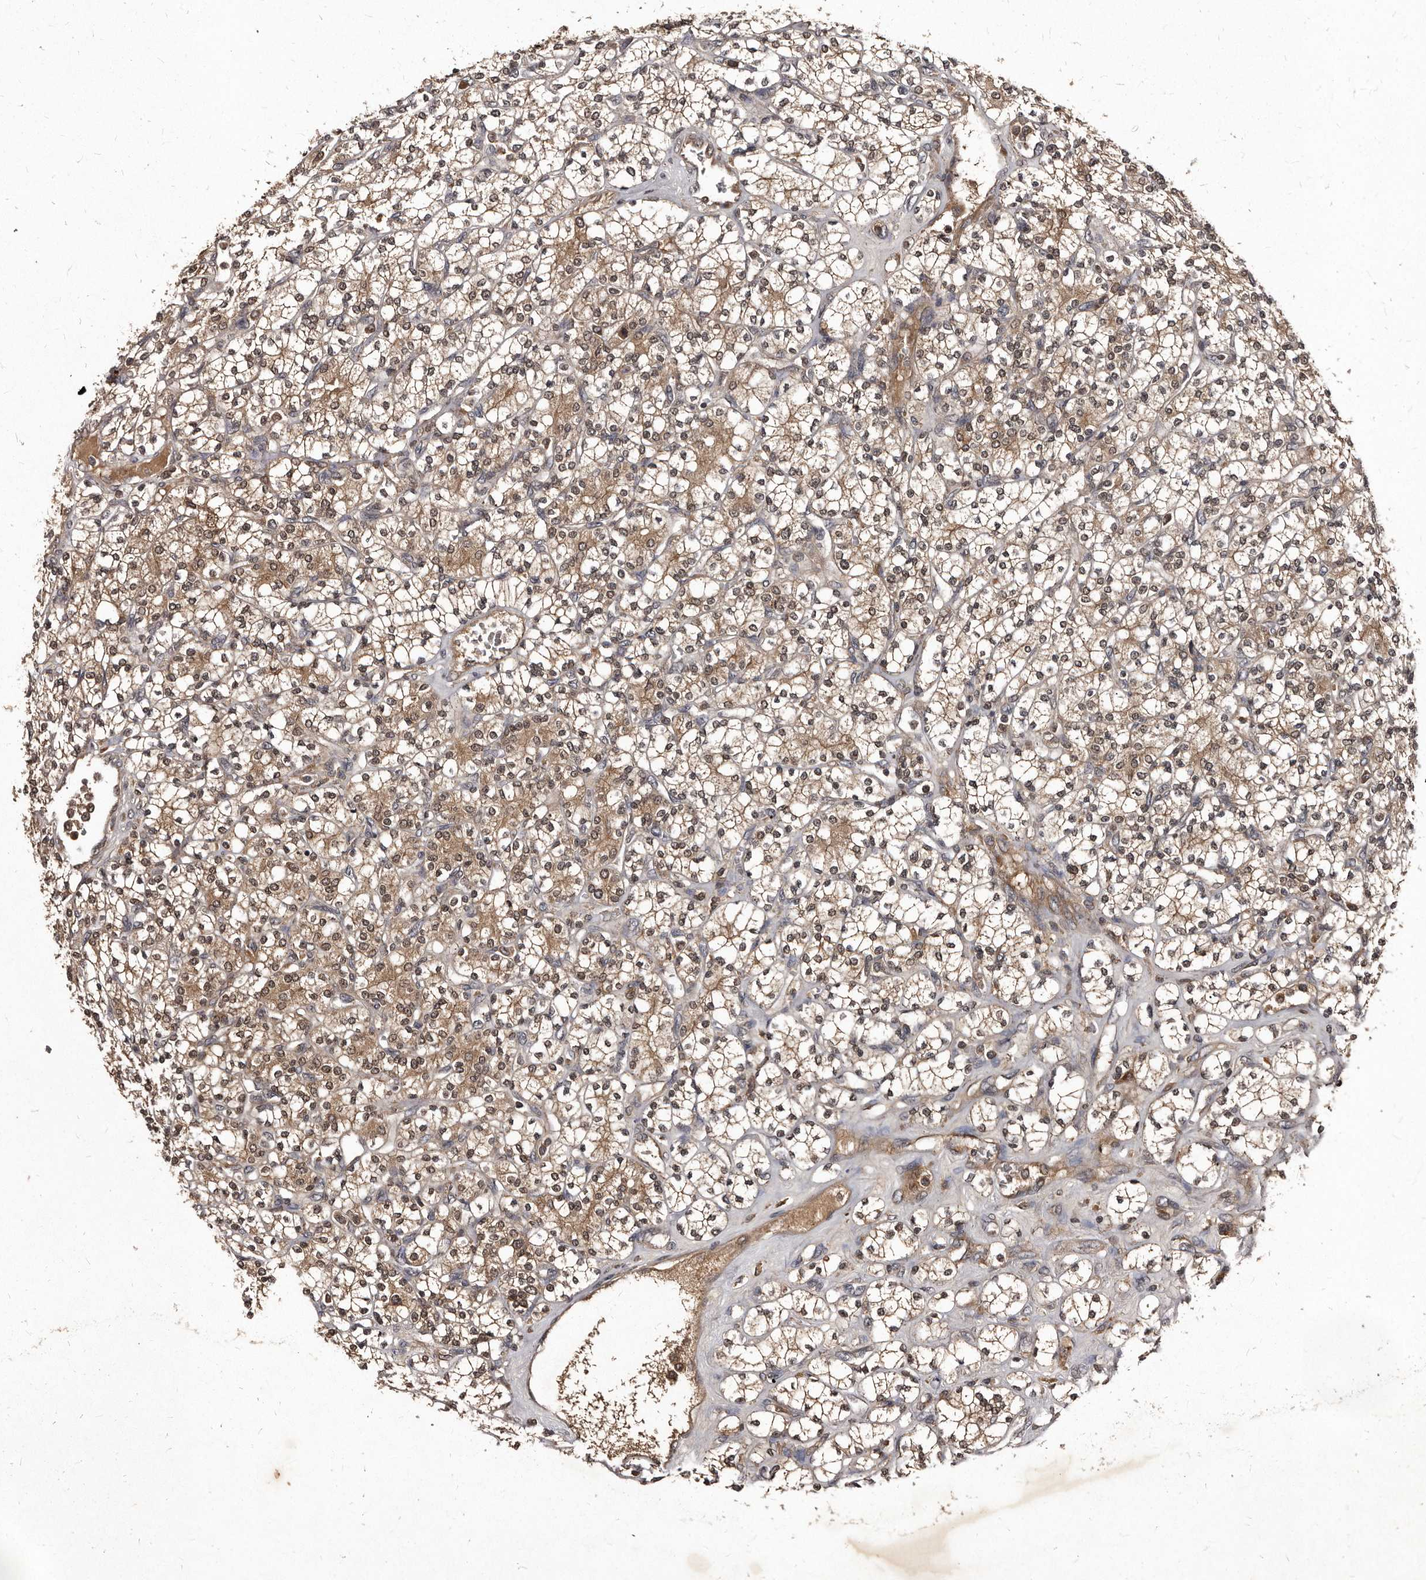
{"staining": {"intensity": "moderate", "quantity": ">75%", "location": "cytoplasmic/membranous,nuclear"}, "tissue": "renal cancer", "cell_type": "Tumor cells", "image_type": "cancer", "snomed": [{"axis": "morphology", "description": "Adenocarcinoma, NOS"}, {"axis": "topography", "description": "Kidney"}], "caption": "Human renal adenocarcinoma stained with a brown dye shows moderate cytoplasmic/membranous and nuclear positive positivity in approximately >75% of tumor cells.", "gene": "PMVK", "patient": {"sex": "male", "age": 77}}